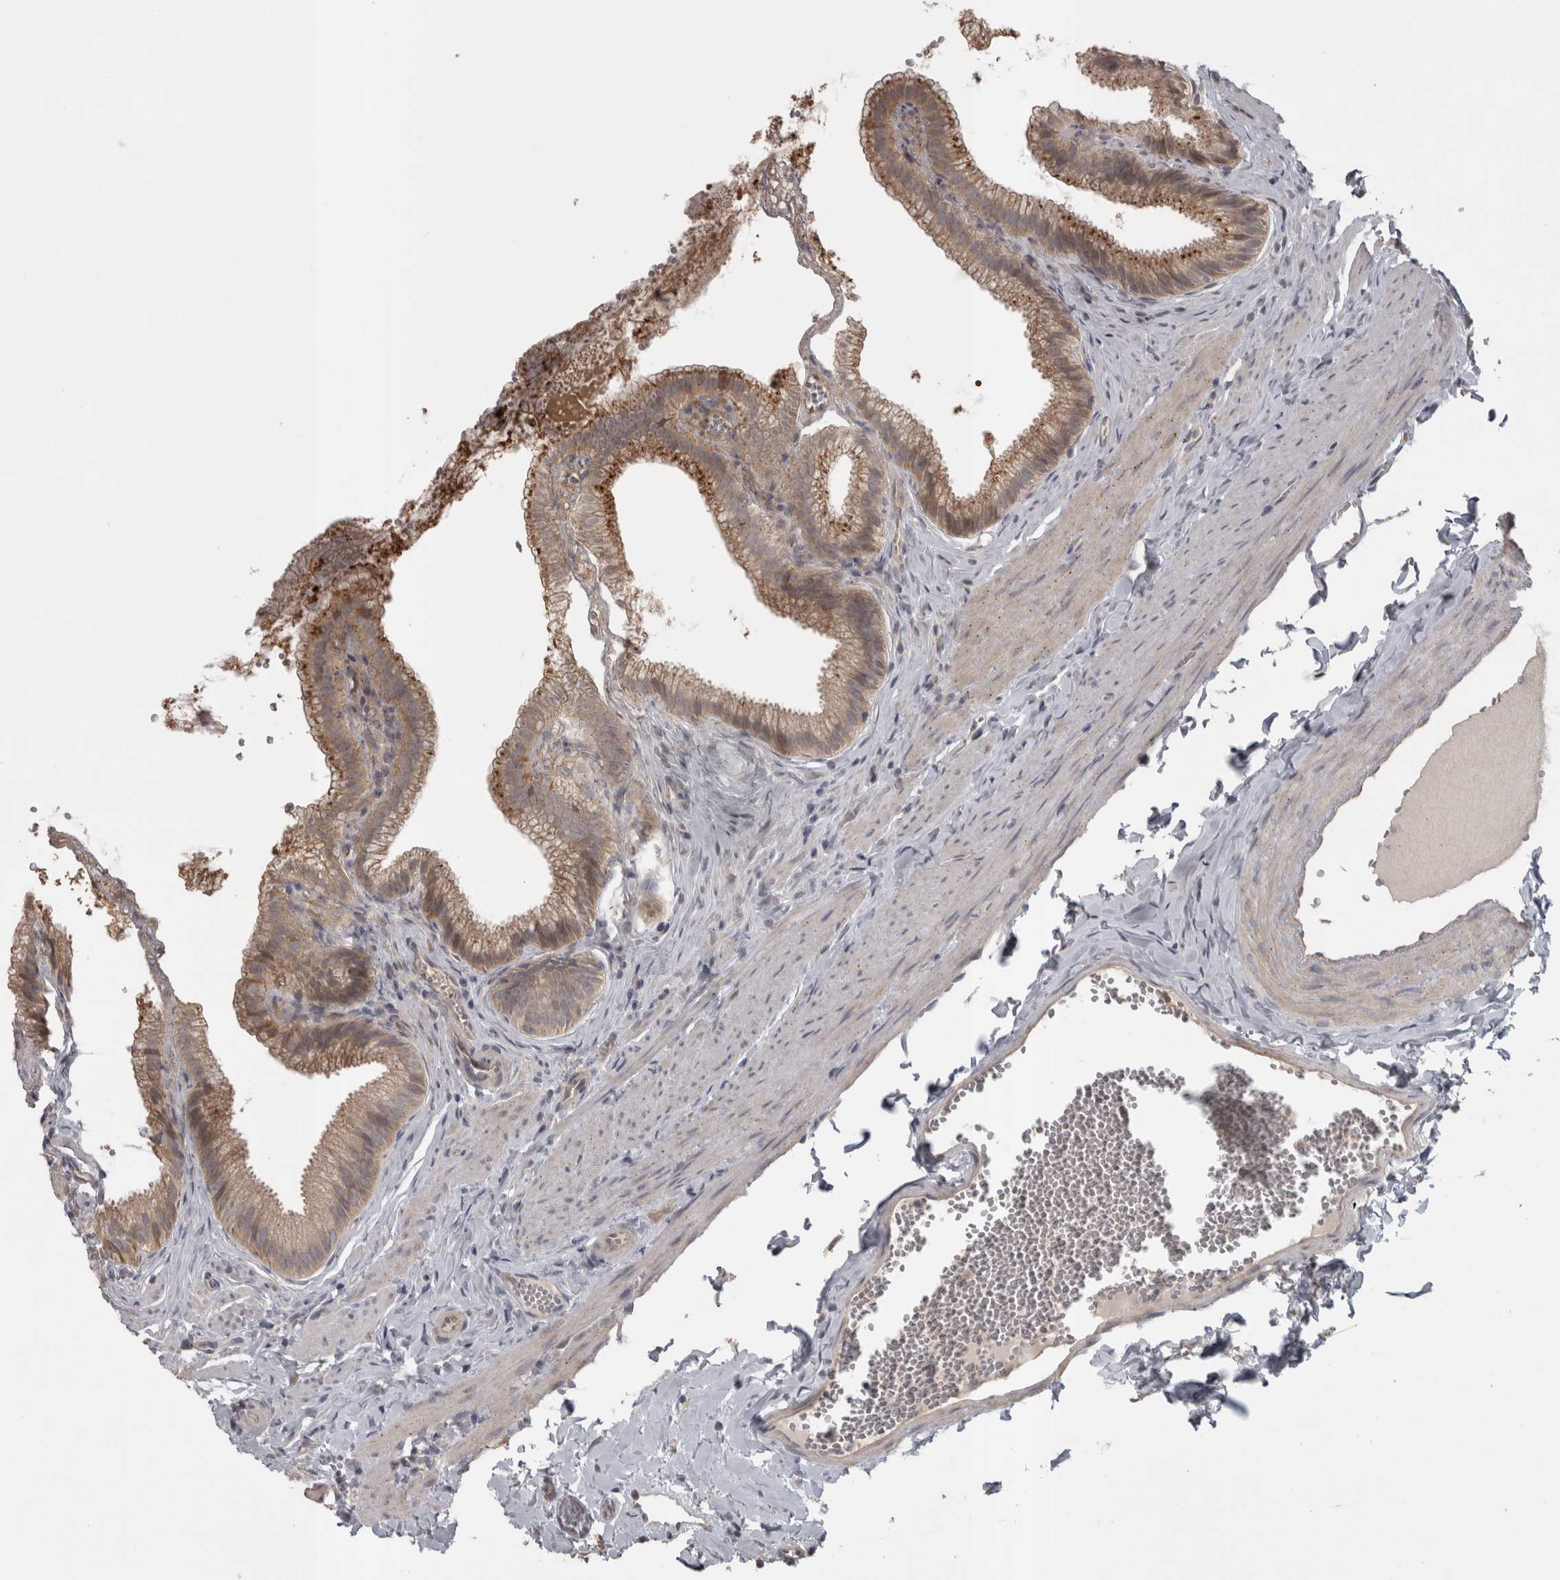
{"staining": {"intensity": "moderate", "quantity": ">75%", "location": "cytoplasmic/membranous"}, "tissue": "gallbladder", "cell_type": "Glandular cells", "image_type": "normal", "snomed": [{"axis": "morphology", "description": "Normal tissue, NOS"}, {"axis": "topography", "description": "Gallbladder"}], "caption": "Immunohistochemistry (DAB (3,3'-diaminobenzidine)) staining of benign gallbladder reveals moderate cytoplasmic/membranous protein expression in about >75% of glandular cells.", "gene": "SLCO5A1", "patient": {"sex": "male", "age": 38}}